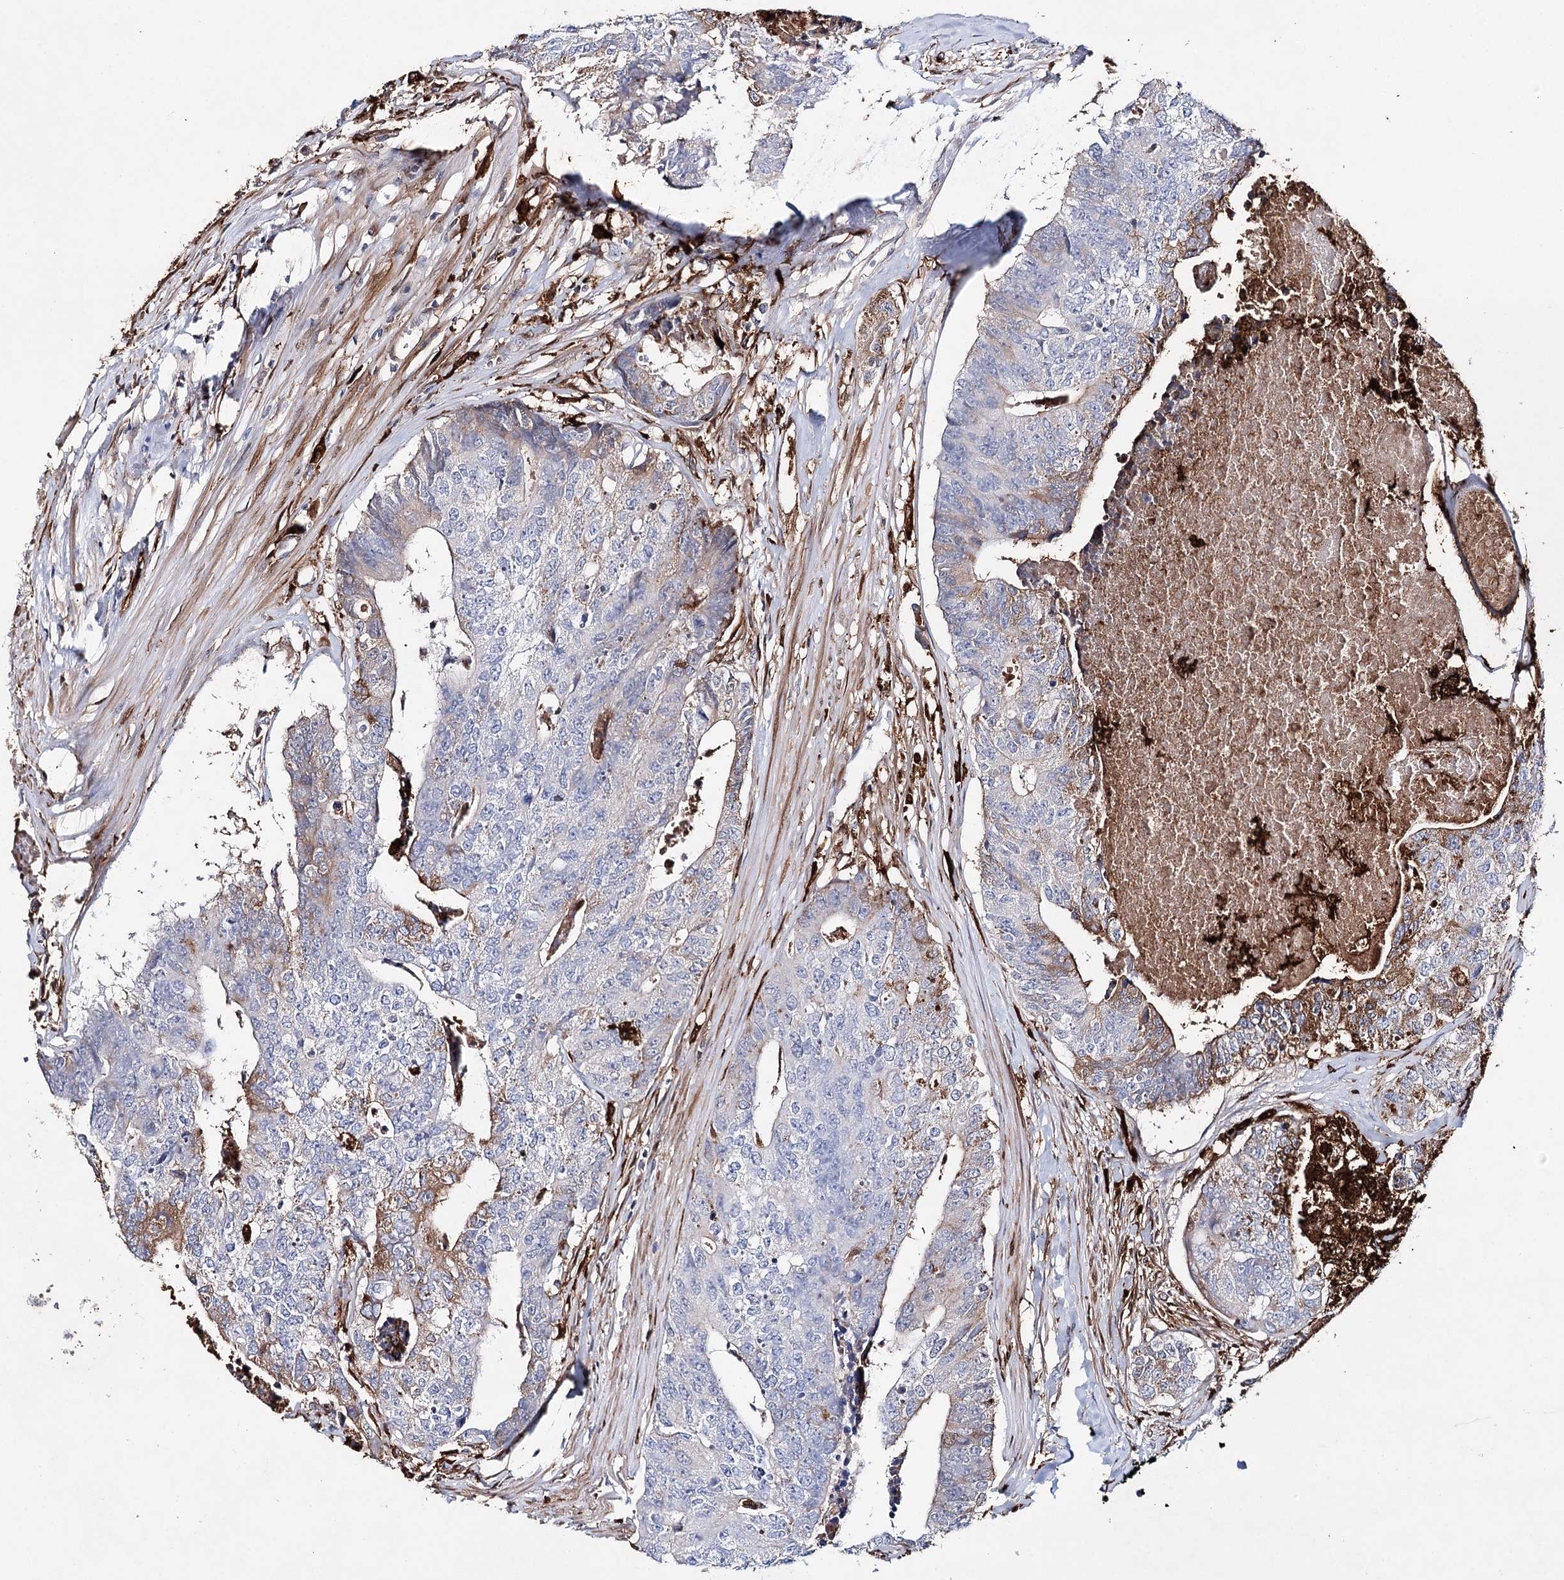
{"staining": {"intensity": "moderate", "quantity": "25%-75%", "location": "cytoplasmic/membranous"}, "tissue": "colorectal cancer", "cell_type": "Tumor cells", "image_type": "cancer", "snomed": [{"axis": "morphology", "description": "Adenocarcinoma, NOS"}, {"axis": "topography", "description": "Colon"}], "caption": "Brown immunohistochemical staining in human colorectal cancer reveals moderate cytoplasmic/membranous positivity in approximately 25%-75% of tumor cells. (brown staining indicates protein expression, while blue staining denotes nuclei).", "gene": "CFAP46", "patient": {"sex": "female", "age": 67}}